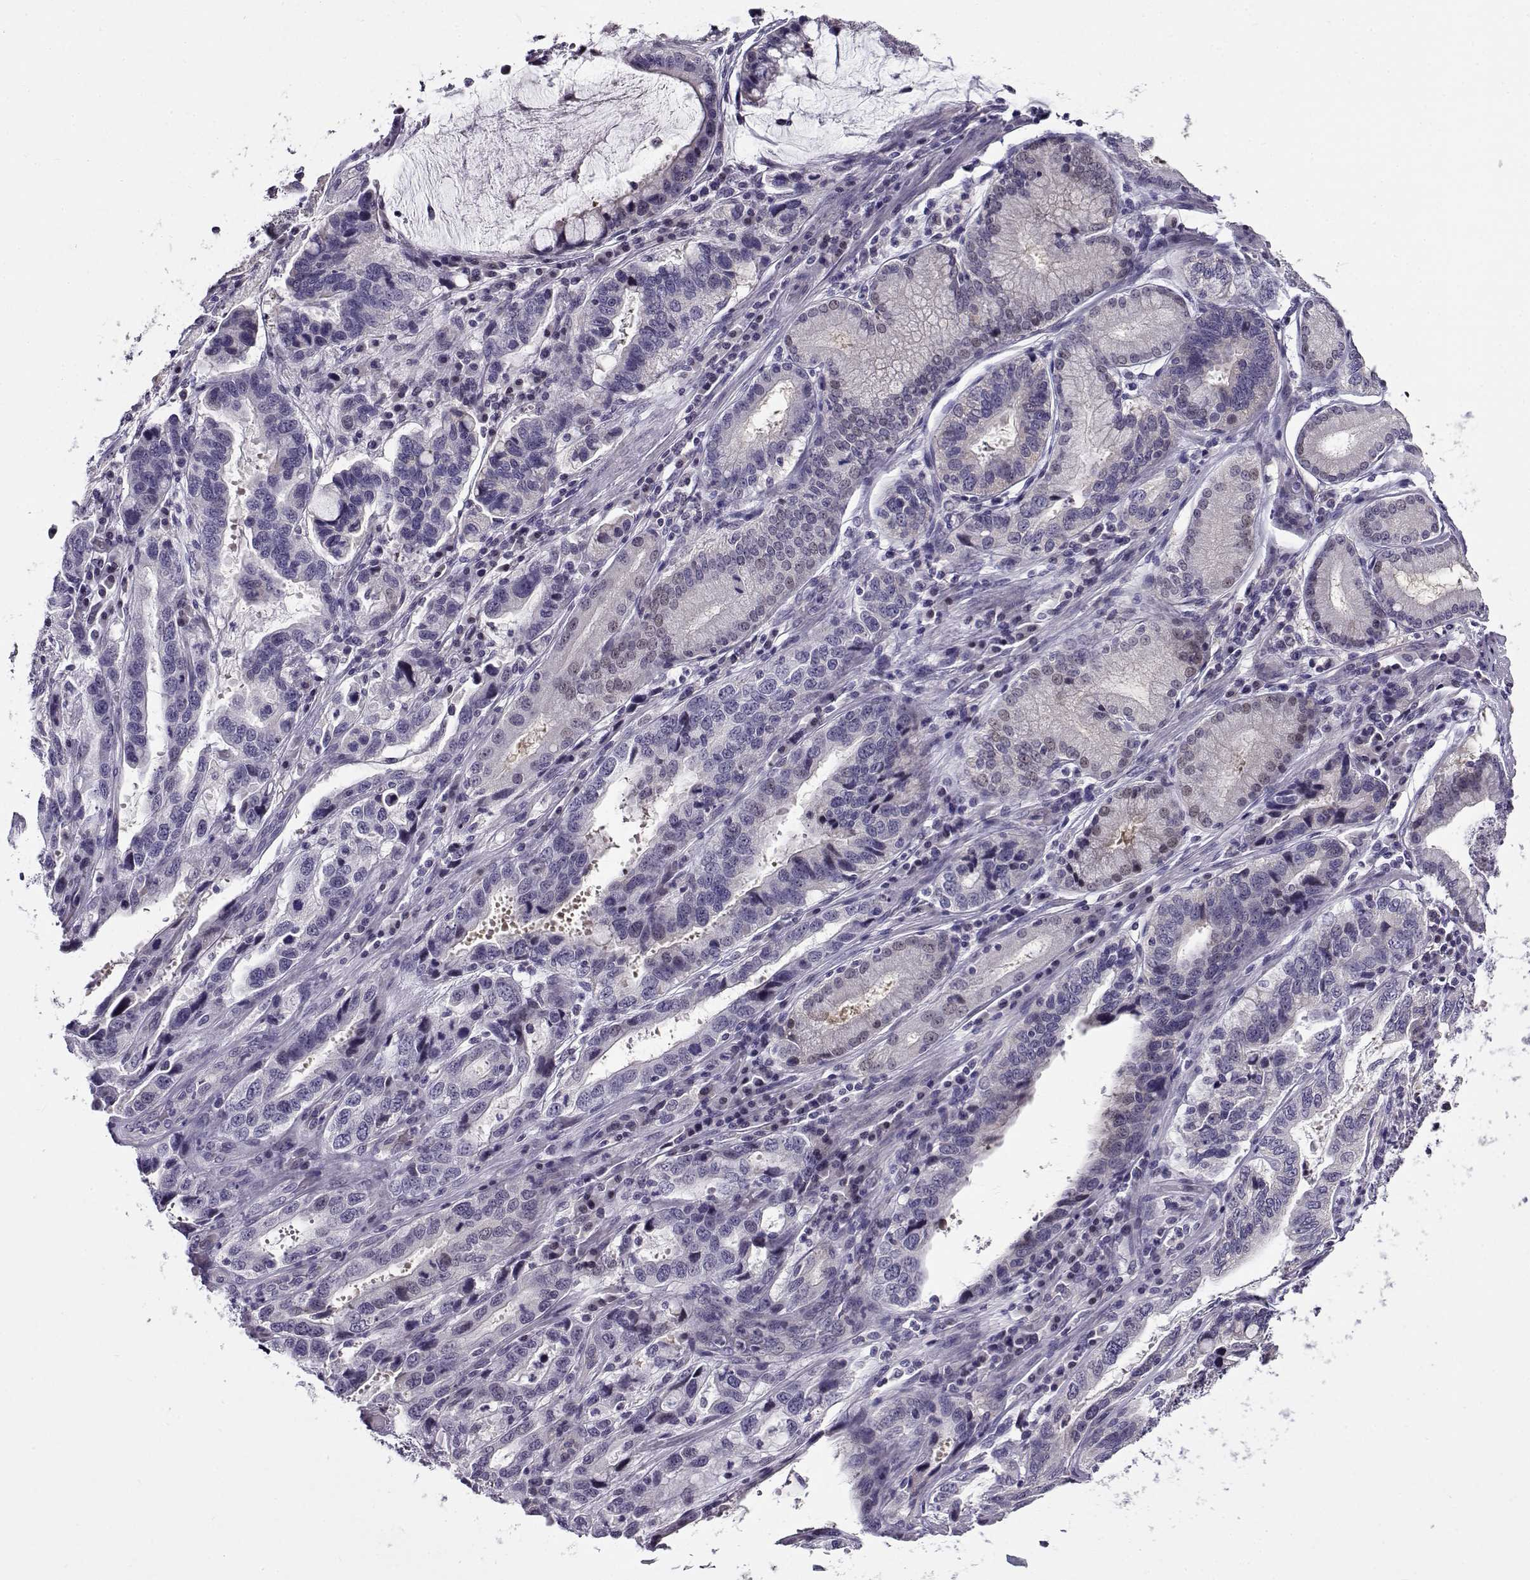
{"staining": {"intensity": "negative", "quantity": "none", "location": "none"}, "tissue": "stomach cancer", "cell_type": "Tumor cells", "image_type": "cancer", "snomed": [{"axis": "morphology", "description": "Adenocarcinoma, NOS"}, {"axis": "topography", "description": "Stomach, lower"}], "caption": "Tumor cells show no significant protein staining in adenocarcinoma (stomach).", "gene": "FEZF1", "patient": {"sex": "female", "age": 76}}